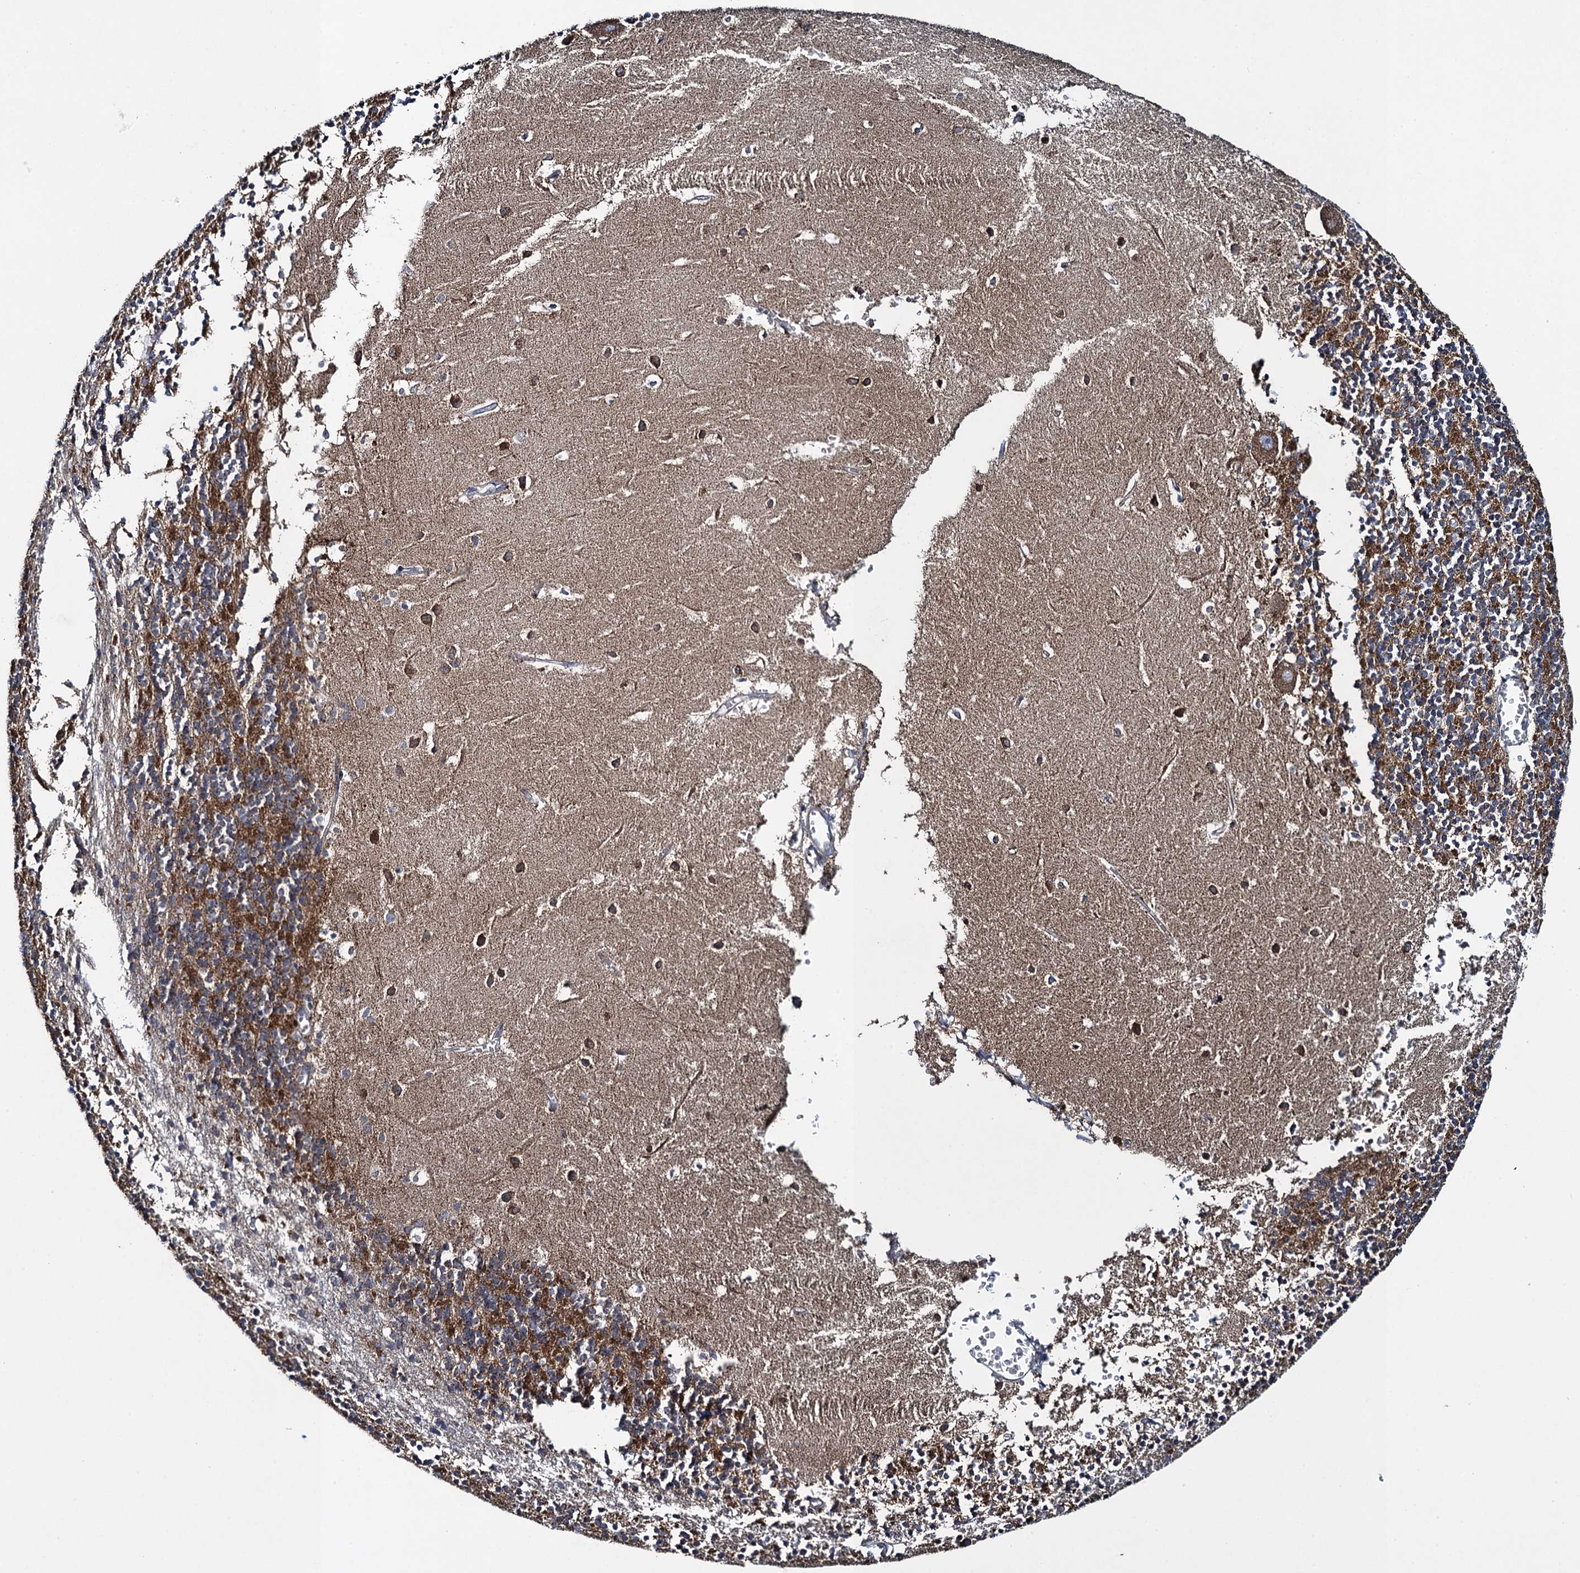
{"staining": {"intensity": "strong", "quantity": "<25%", "location": "cytoplasmic/membranous"}, "tissue": "cerebellum", "cell_type": "Cells in granular layer", "image_type": "normal", "snomed": [{"axis": "morphology", "description": "Normal tissue, NOS"}, {"axis": "topography", "description": "Cerebellum"}], "caption": "An immunohistochemistry photomicrograph of unremarkable tissue is shown. Protein staining in brown highlights strong cytoplasmic/membranous positivity in cerebellum within cells in granular layer. The staining was performed using DAB to visualize the protein expression in brown, while the nuclei were stained in blue with hematoxylin (Magnification: 20x).", "gene": "TXNDC11", "patient": {"sex": "male", "age": 54}}